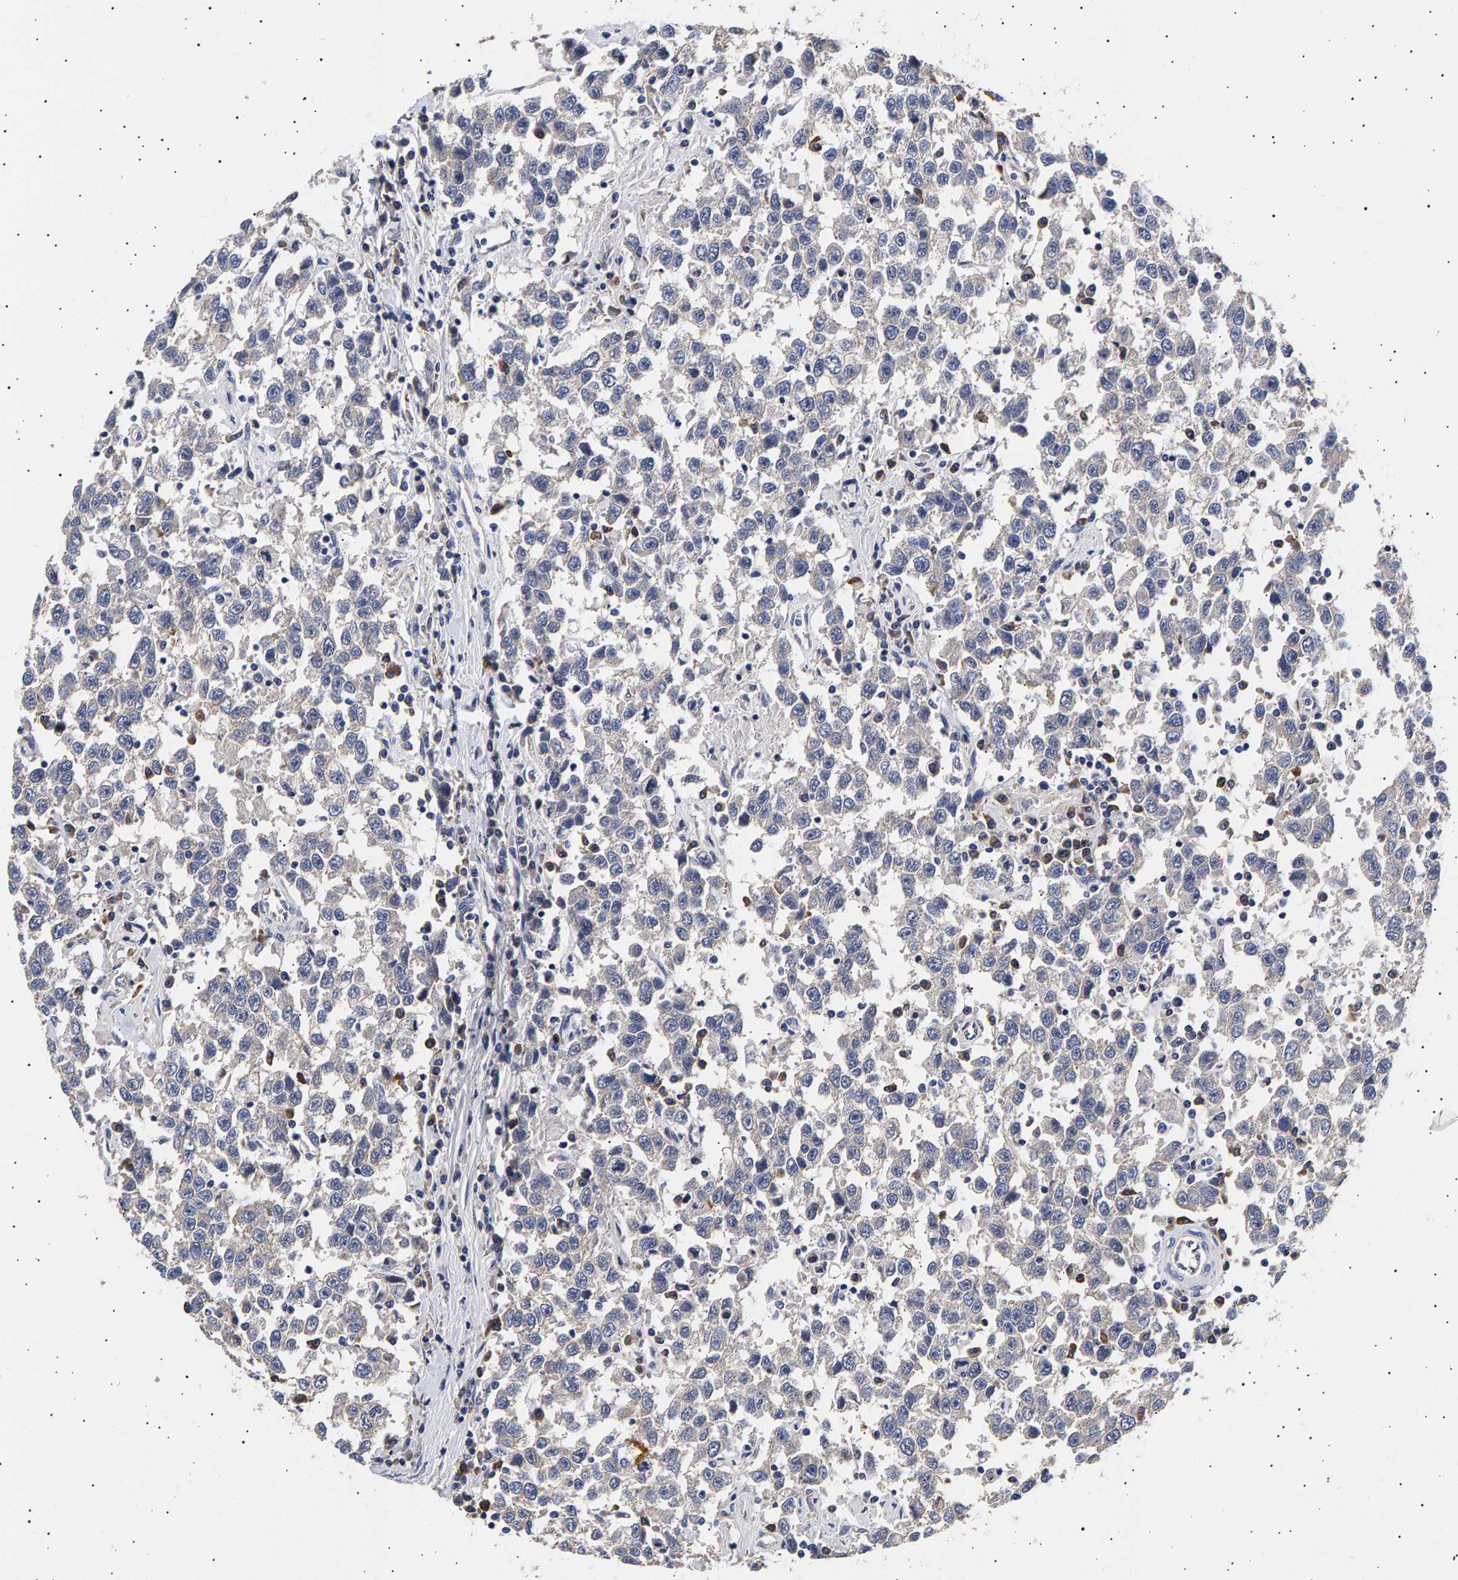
{"staining": {"intensity": "negative", "quantity": "none", "location": "none"}, "tissue": "testis cancer", "cell_type": "Tumor cells", "image_type": "cancer", "snomed": [{"axis": "morphology", "description": "Seminoma, NOS"}, {"axis": "topography", "description": "Testis"}], "caption": "DAB immunohistochemical staining of seminoma (testis) demonstrates no significant positivity in tumor cells. (Stains: DAB (3,3'-diaminobenzidine) immunohistochemistry (IHC) with hematoxylin counter stain, Microscopy: brightfield microscopy at high magnification).", "gene": "ANKRD40", "patient": {"sex": "male", "age": 41}}